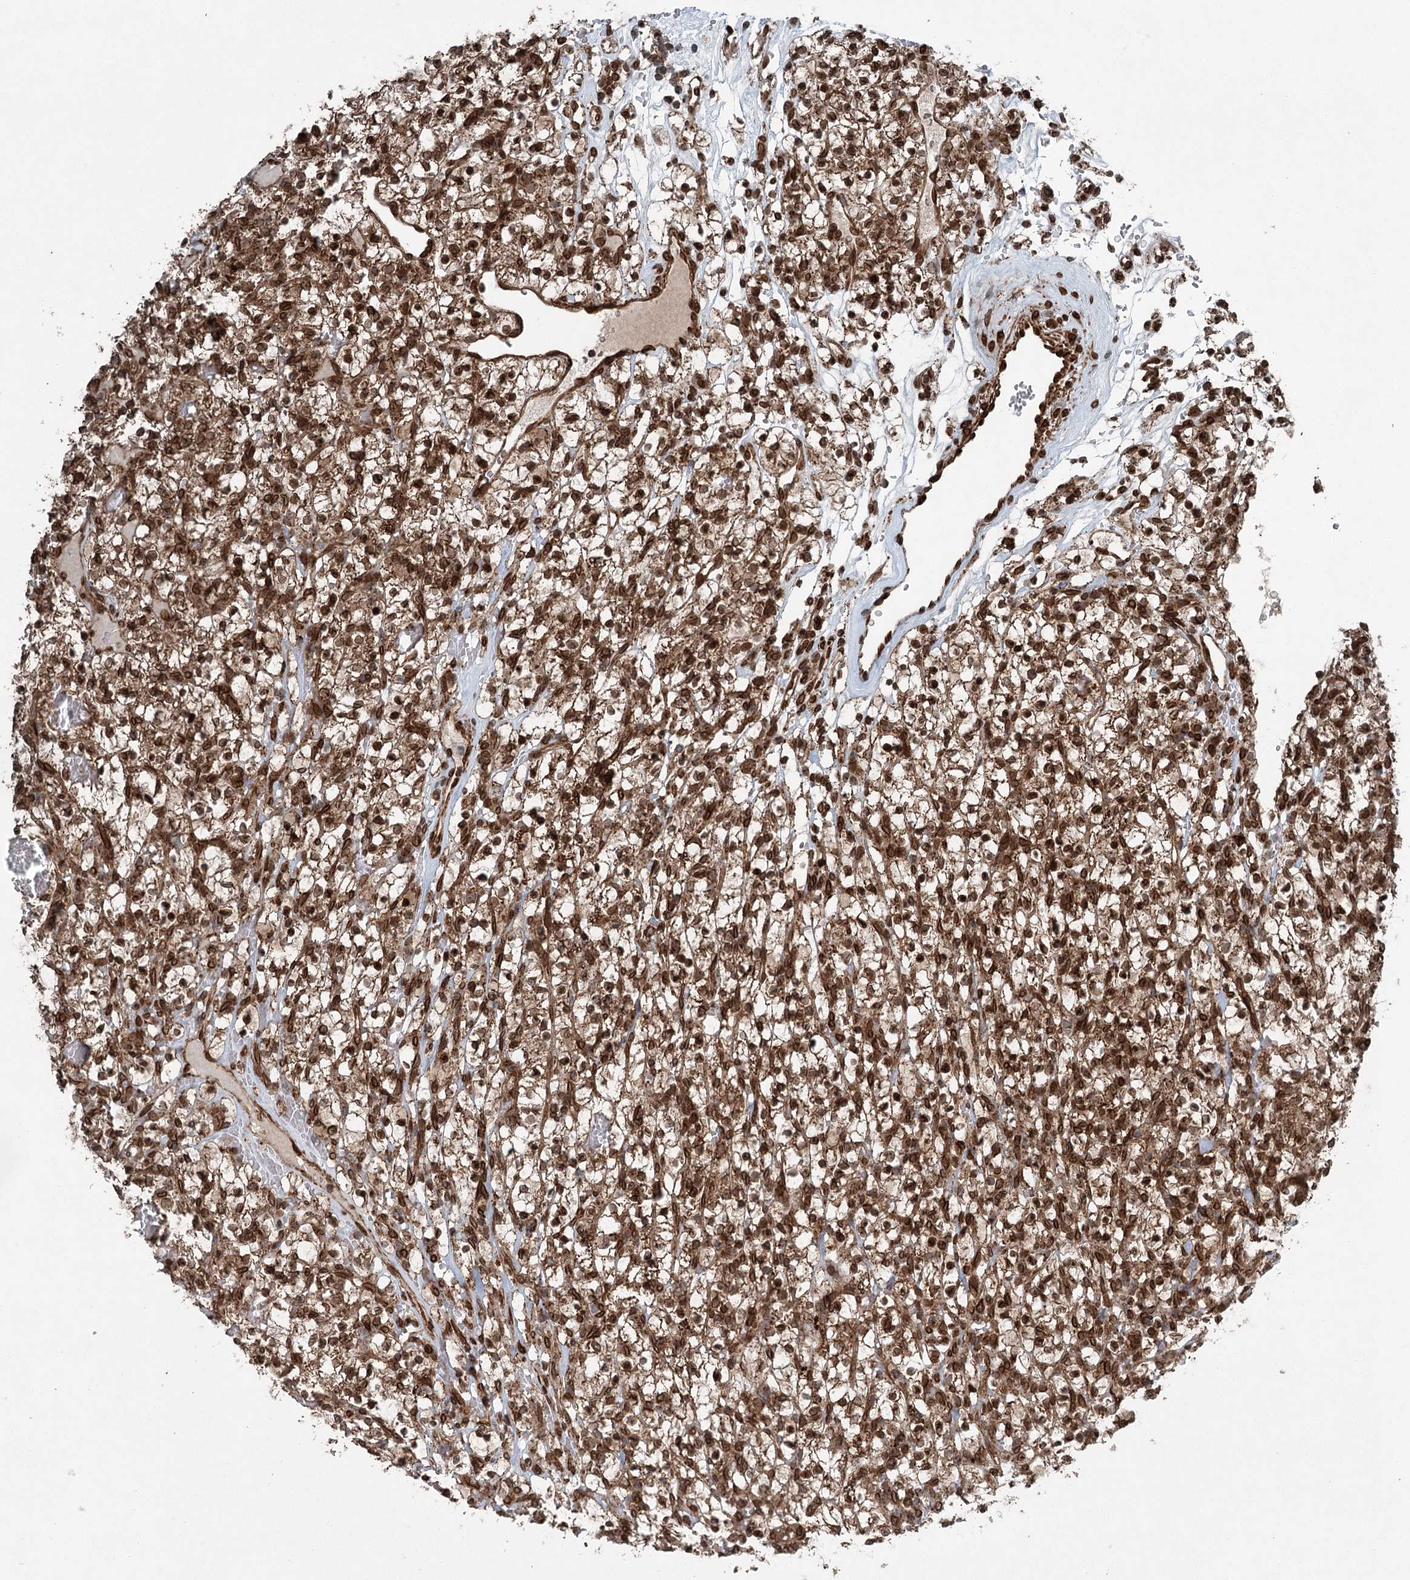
{"staining": {"intensity": "strong", "quantity": ">75%", "location": "cytoplasmic/membranous,nuclear"}, "tissue": "renal cancer", "cell_type": "Tumor cells", "image_type": "cancer", "snomed": [{"axis": "morphology", "description": "Adenocarcinoma, NOS"}, {"axis": "topography", "description": "Kidney"}], "caption": "Immunohistochemical staining of human renal cancer shows high levels of strong cytoplasmic/membranous and nuclear expression in approximately >75% of tumor cells.", "gene": "BCKDHA", "patient": {"sex": "female", "age": 57}}